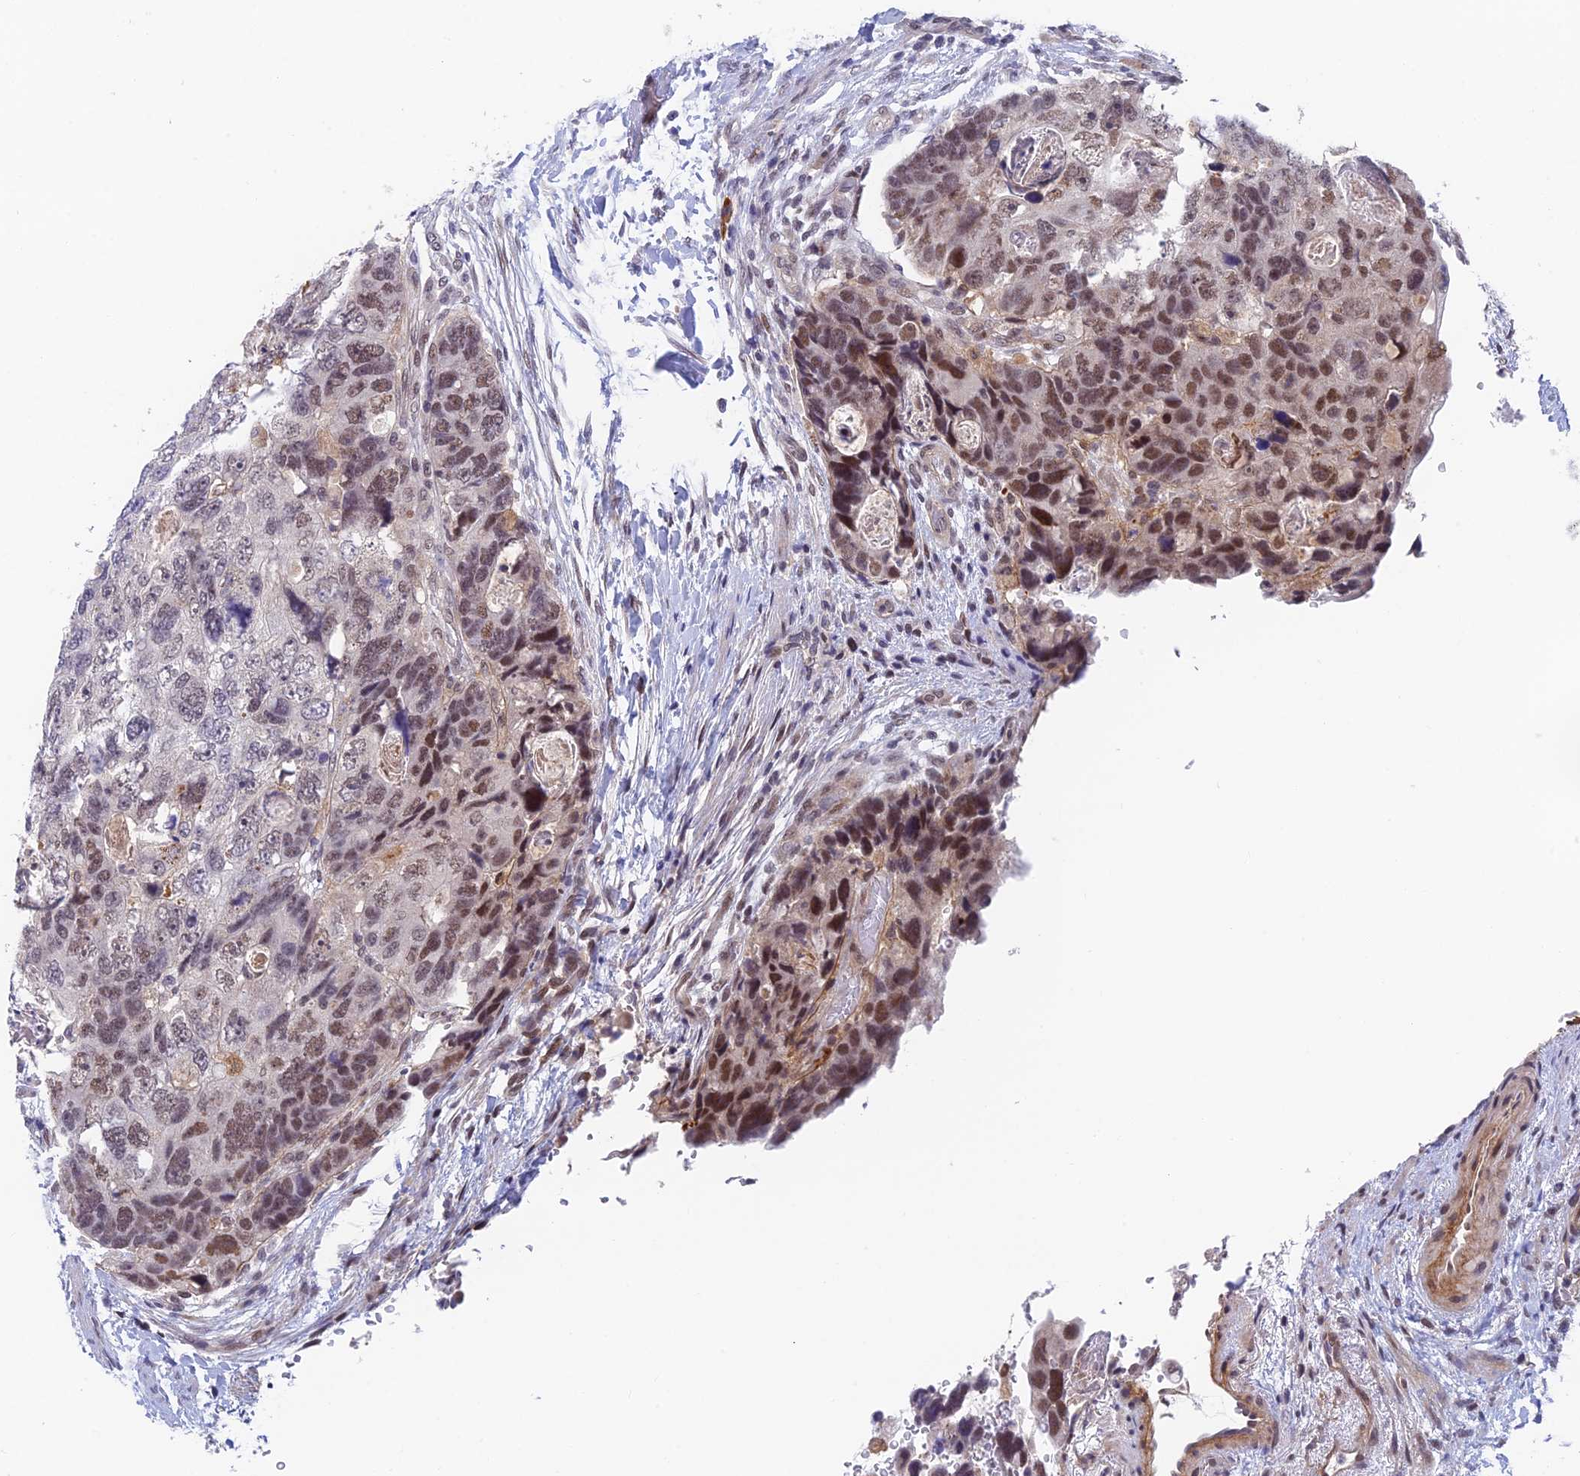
{"staining": {"intensity": "strong", "quantity": "<25%", "location": "nuclear"}, "tissue": "colorectal cancer", "cell_type": "Tumor cells", "image_type": "cancer", "snomed": [{"axis": "morphology", "description": "Adenocarcinoma, NOS"}, {"axis": "topography", "description": "Rectum"}], "caption": "The immunohistochemical stain labels strong nuclear positivity in tumor cells of colorectal cancer tissue. (IHC, brightfield microscopy, high magnification).", "gene": "NSMCE1", "patient": {"sex": "male", "age": 59}}